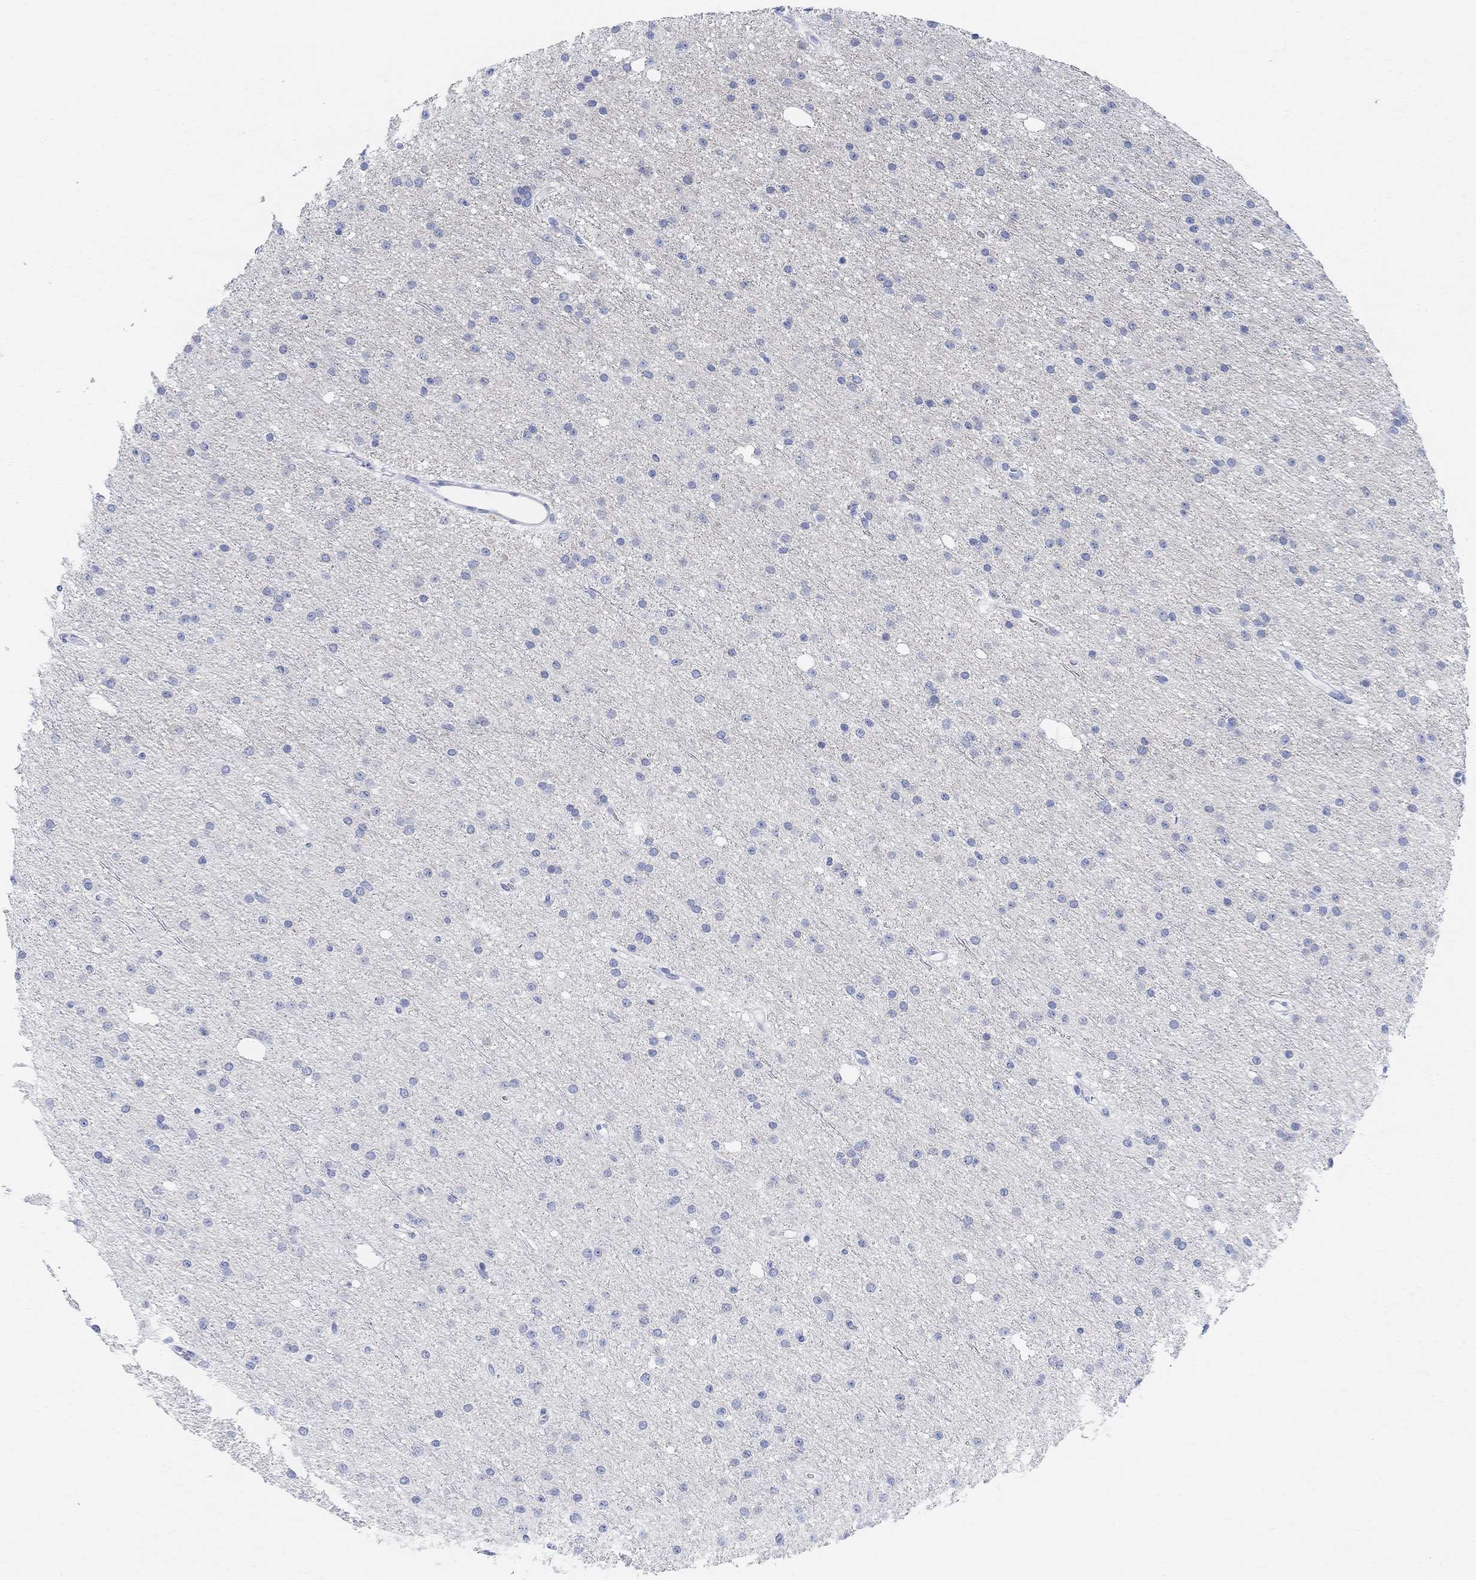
{"staining": {"intensity": "negative", "quantity": "none", "location": "none"}, "tissue": "glioma", "cell_type": "Tumor cells", "image_type": "cancer", "snomed": [{"axis": "morphology", "description": "Glioma, malignant, Low grade"}, {"axis": "topography", "description": "Brain"}], "caption": "DAB immunohistochemical staining of human malignant glioma (low-grade) exhibits no significant staining in tumor cells.", "gene": "RETNLB", "patient": {"sex": "male", "age": 27}}